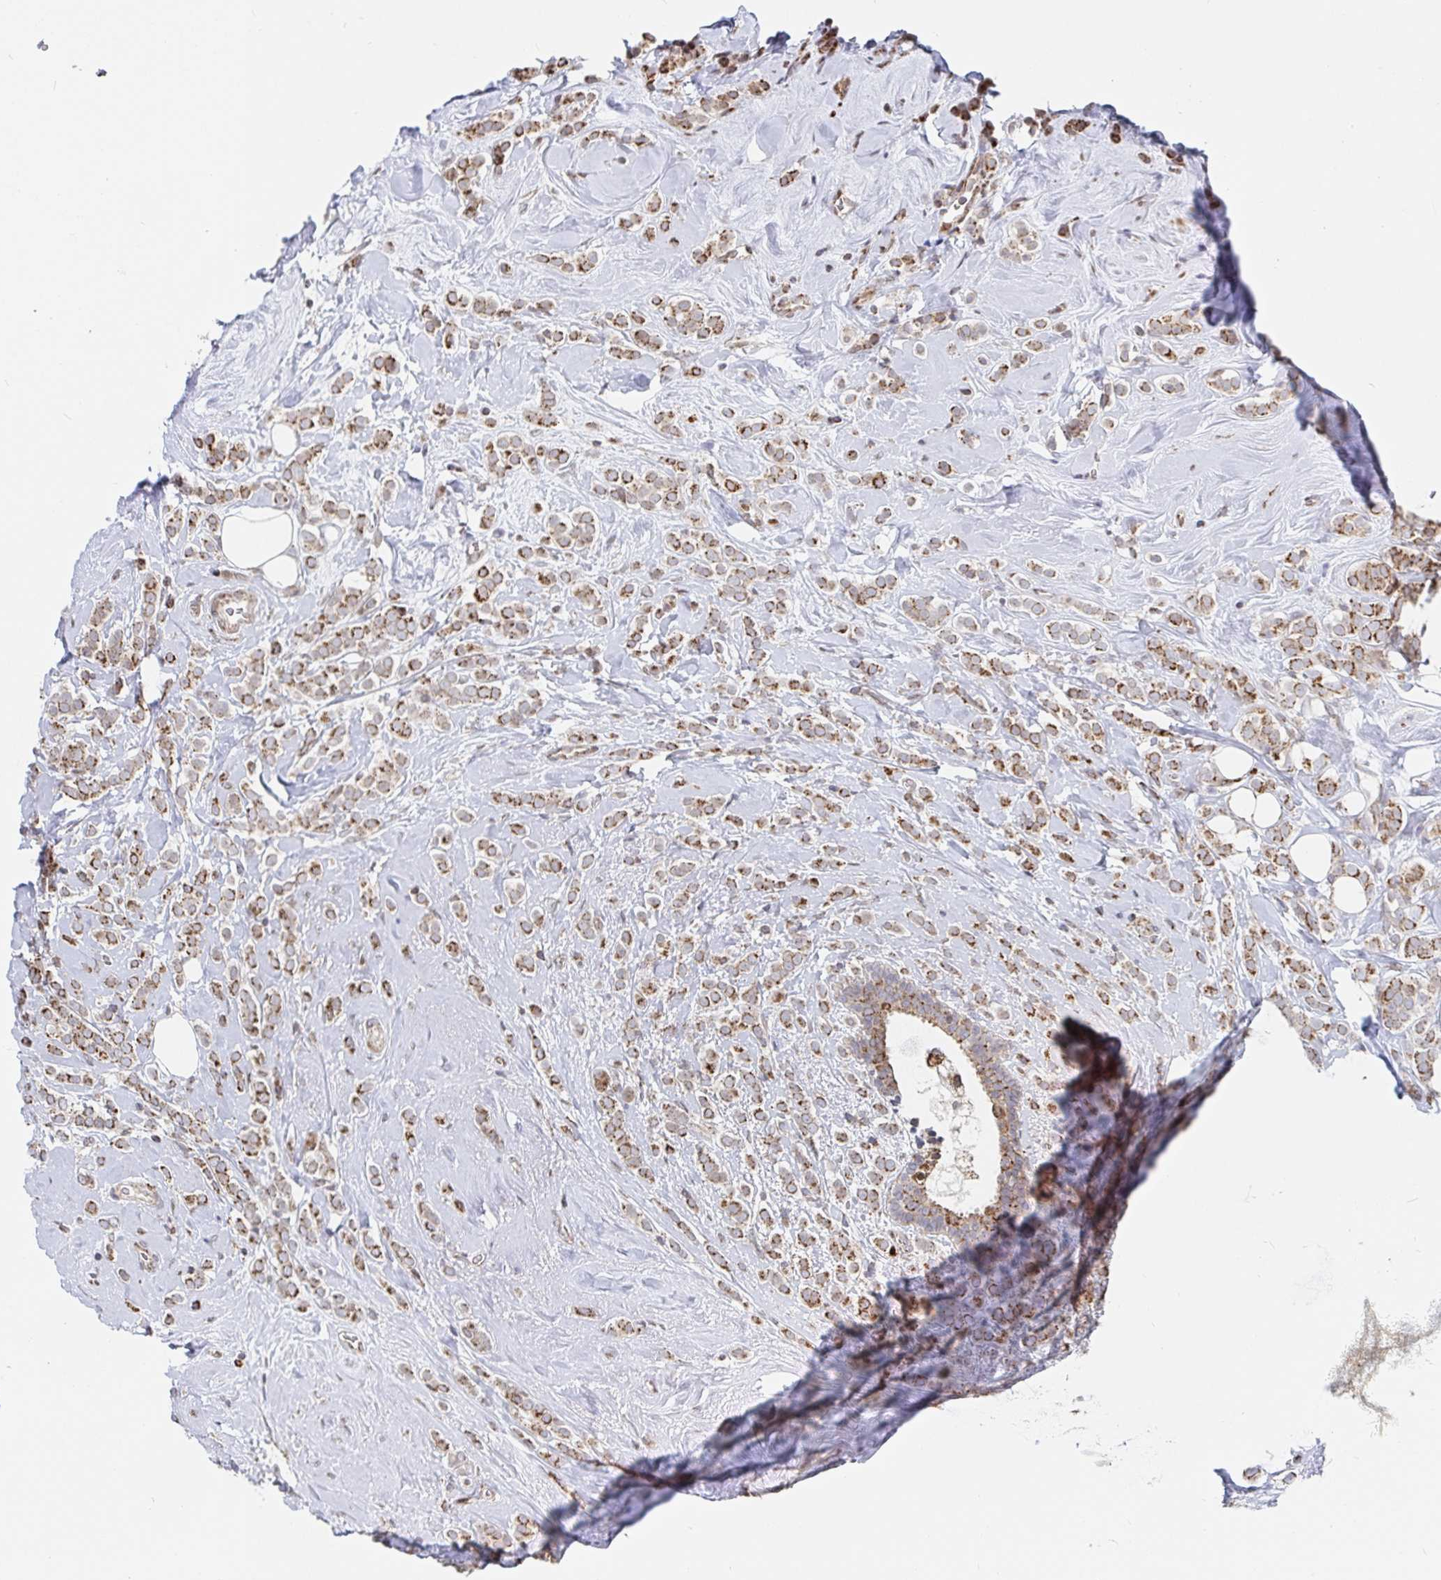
{"staining": {"intensity": "moderate", "quantity": "25%-75%", "location": "cytoplasmic/membranous"}, "tissue": "breast cancer", "cell_type": "Tumor cells", "image_type": "cancer", "snomed": [{"axis": "morphology", "description": "Lobular carcinoma"}, {"axis": "topography", "description": "Breast"}], "caption": "Human breast cancer stained with a protein marker reveals moderate staining in tumor cells.", "gene": "STARD8", "patient": {"sex": "female", "age": 49}}